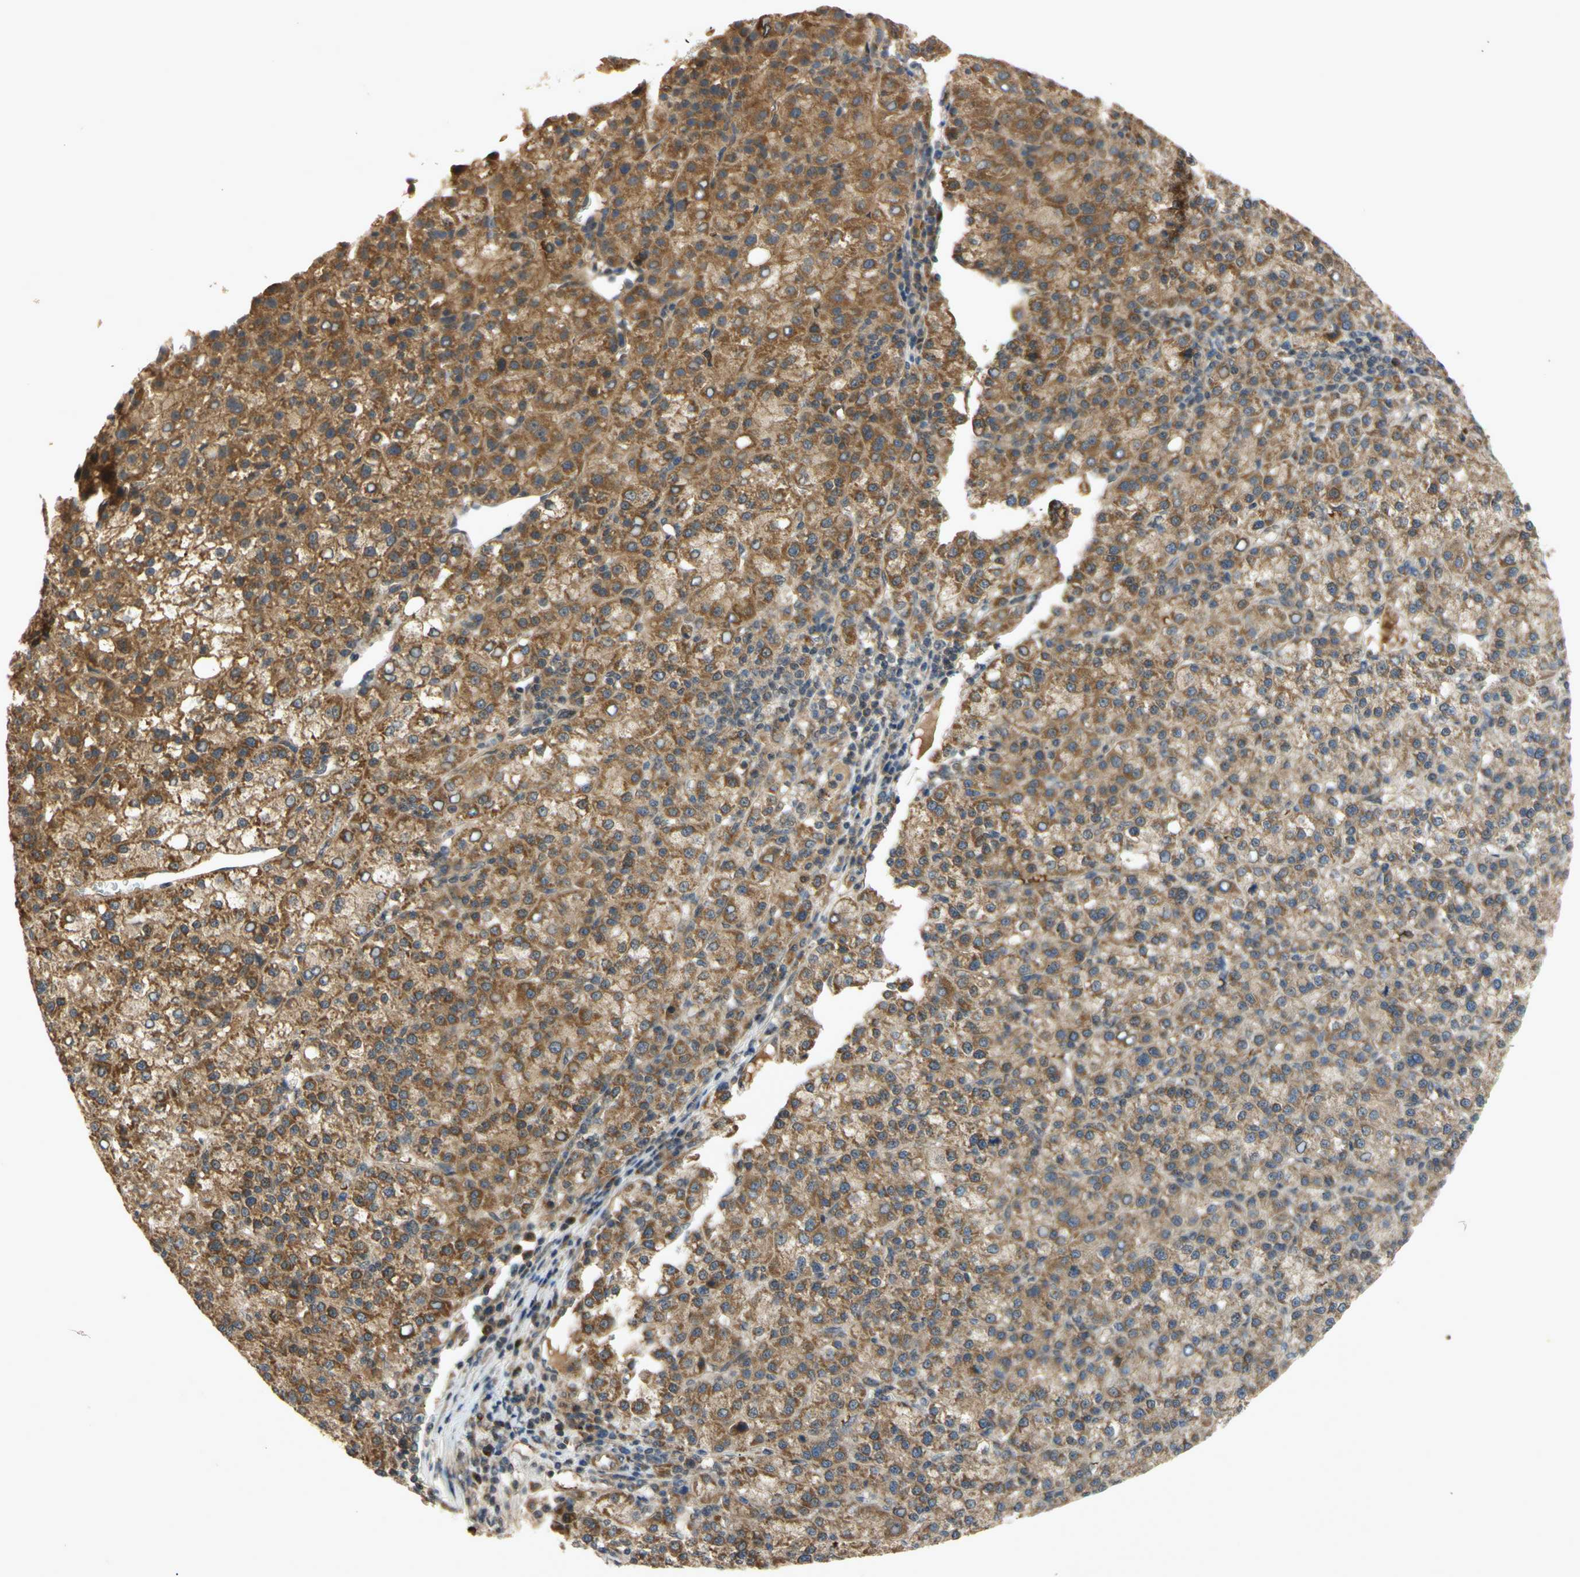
{"staining": {"intensity": "moderate", "quantity": ">75%", "location": "cytoplasmic/membranous"}, "tissue": "liver cancer", "cell_type": "Tumor cells", "image_type": "cancer", "snomed": [{"axis": "morphology", "description": "Carcinoma, Hepatocellular, NOS"}, {"axis": "topography", "description": "Liver"}], "caption": "High-power microscopy captured an immunohistochemistry image of liver hepatocellular carcinoma, revealing moderate cytoplasmic/membranous expression in about >75% of tumor cells.", "gene": "PKN1", "patient": {"sex": "female", "age": 58}}